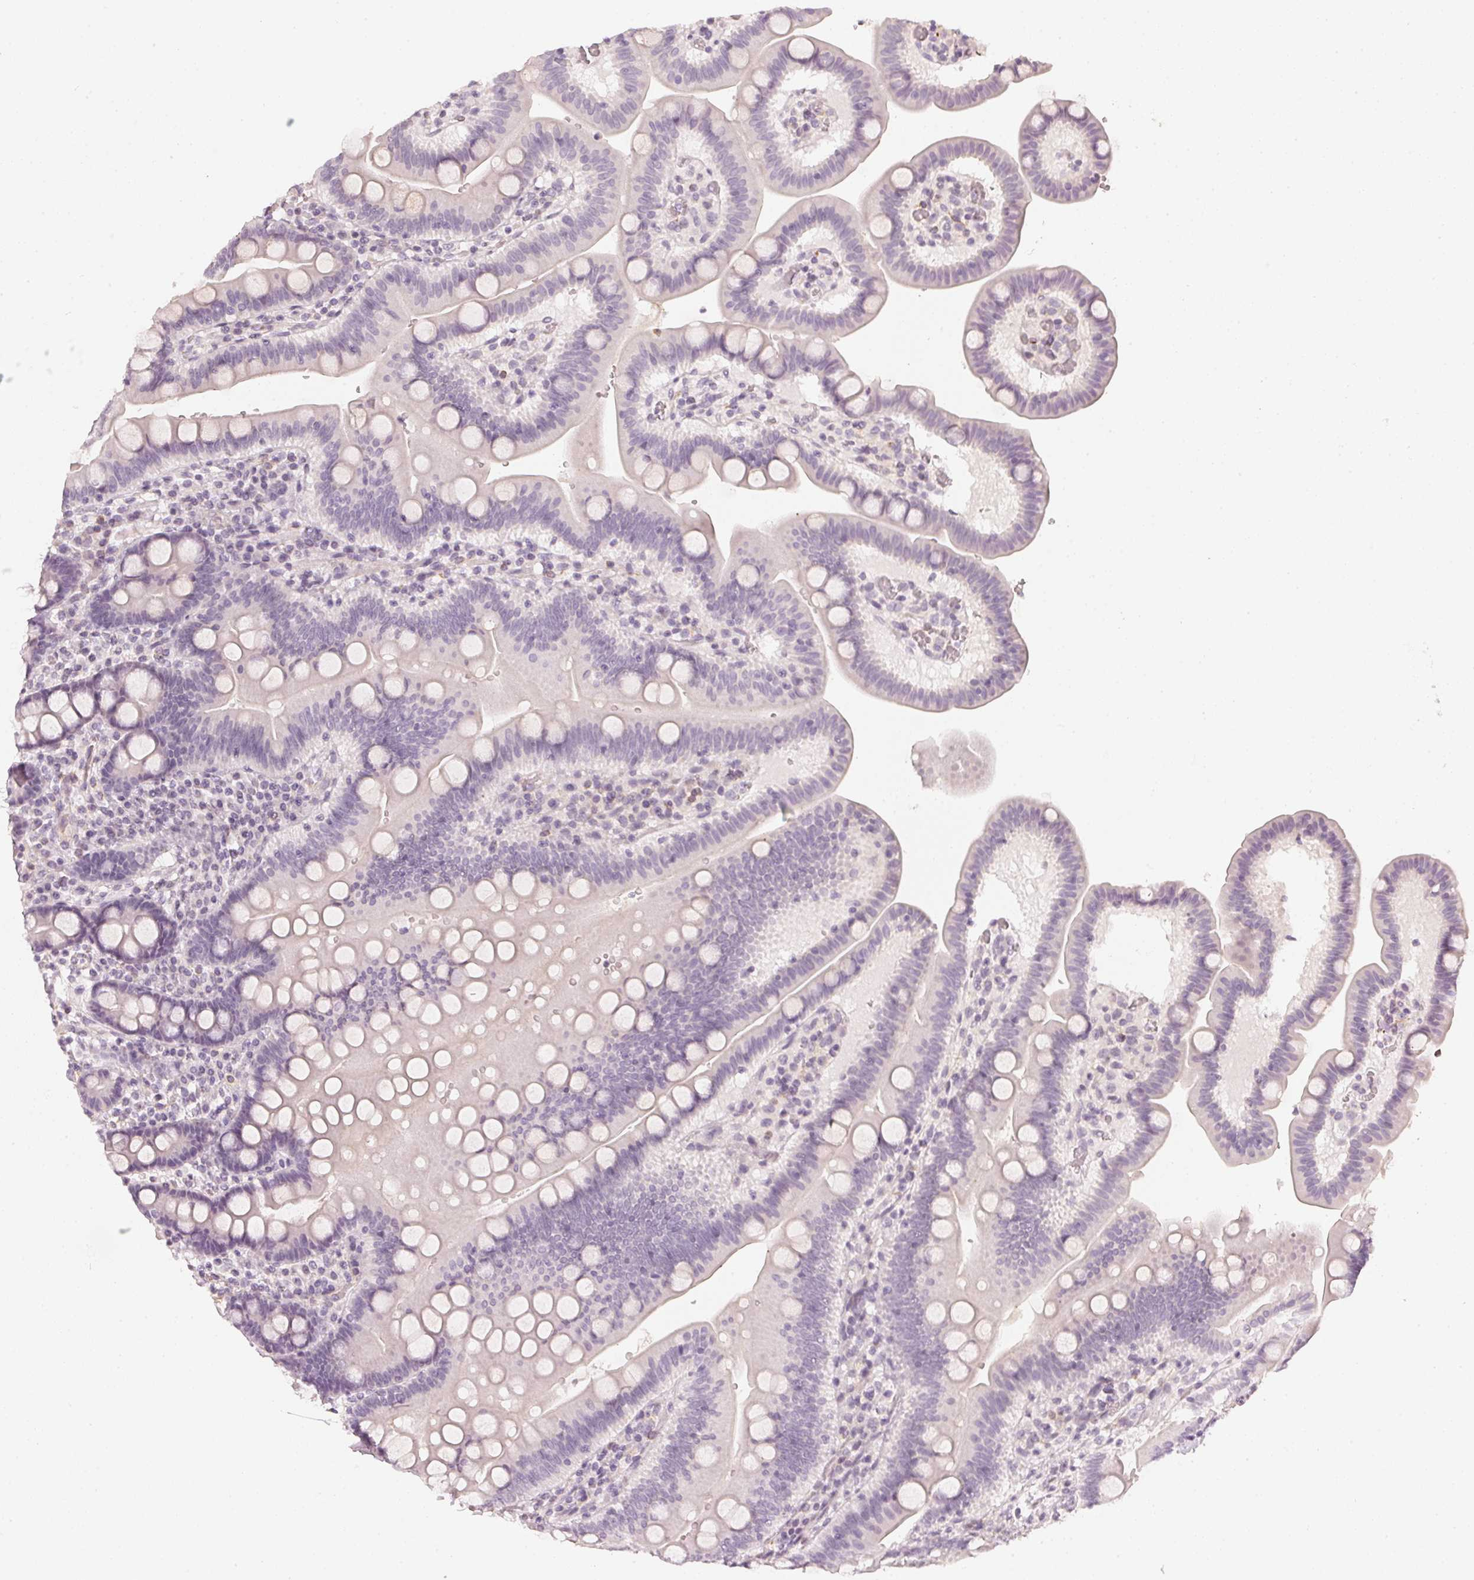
{"staining": {"intensity": "negative", "quantity": "none", "location": "none"}, "tissue": "duodenum", "cell_type": "Glandular cells", "image_type": "normal", "snomed": [{"axis": "morphology", "description": "Normal tissue, NOS"}, {"axis": "topography", "description": "Pancreas"}, {"axis": "topography", "description": "Duodenum"}], "caption": "A high-resolution image shows immunohistochemistry (IHC) staining of benign duodenum, which shows no significant staining in glandular cells.", "gene": "APLP1", "patient": {"sex": "male", "age": 59}}